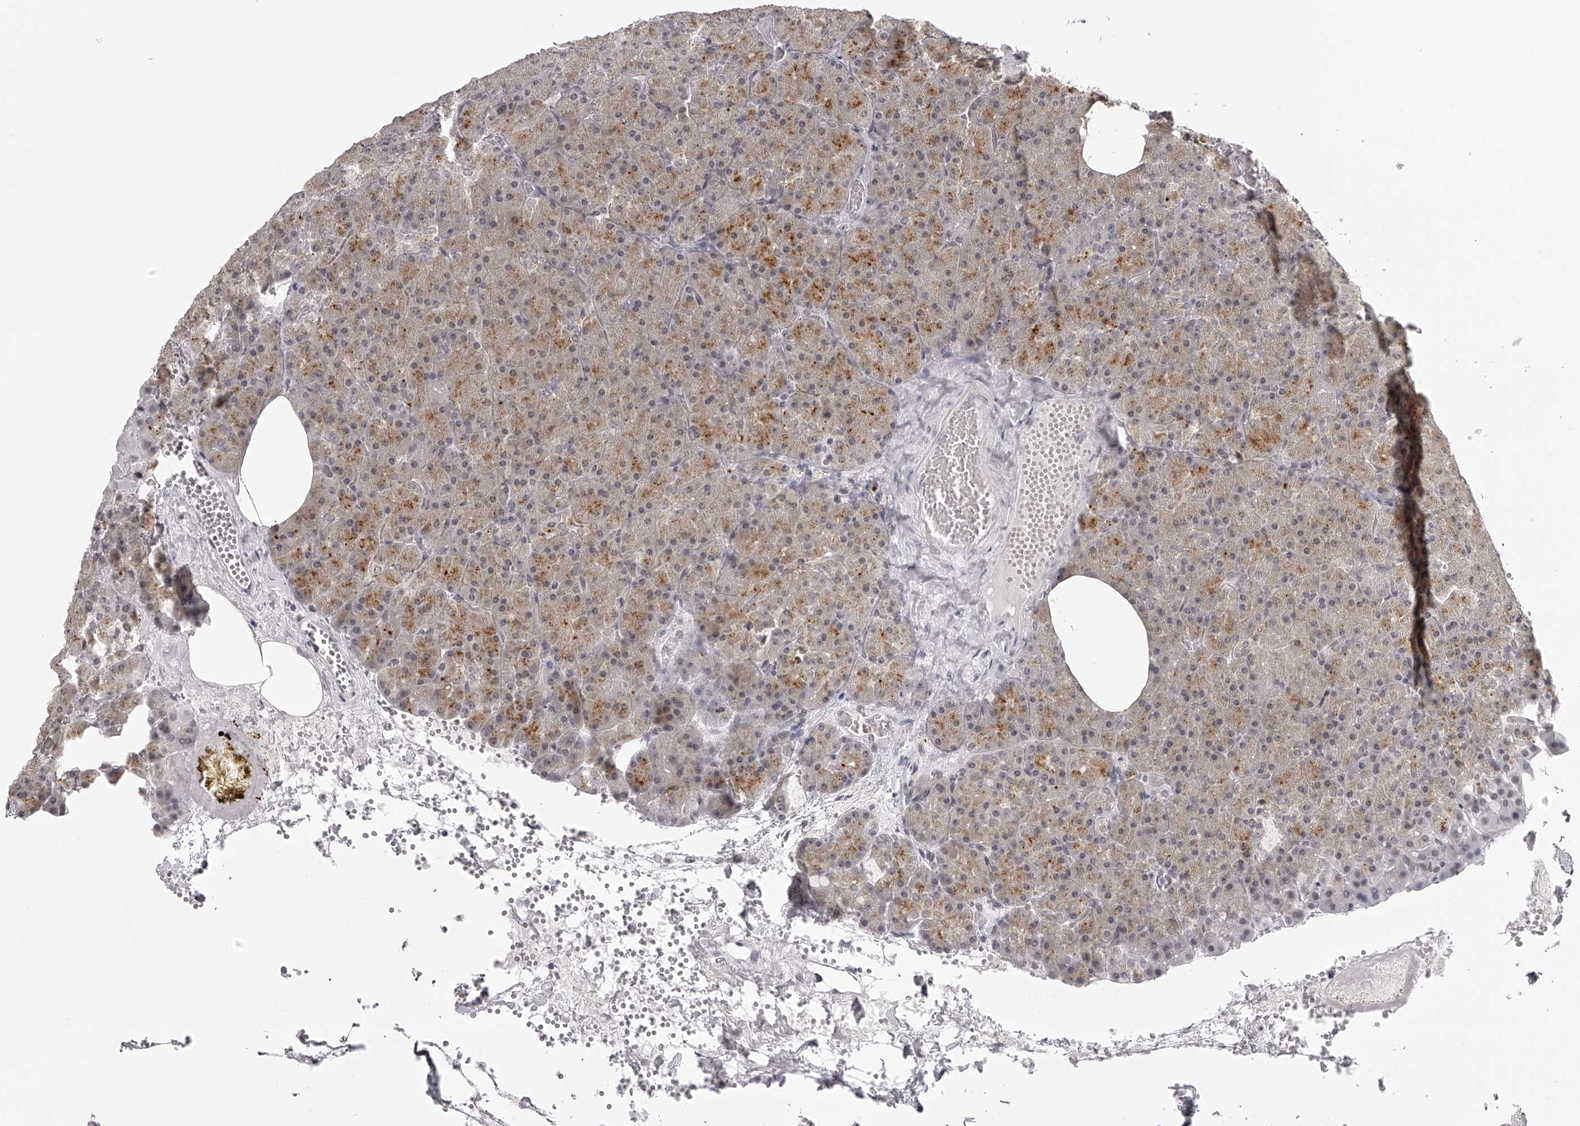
{"staining": {"intensity": "moderate", "quantity": "25%-75%", "location": "cytoplasmic/membranous"}, "tissue": "pancreas", "cell_type": "Exocrine glandular cells", "image_type": "normal", "snomed": [{"axis": "morphology", "description": "Normal tissue, NOS"}, {"axis": "morphology", "description": "Carcinoid, malignant, NOS"}, {"axis": "topography", "description": "Pancreas"}], "caption": "Protein staining demonstrates moderate cytoplasmic/membranous positivity in about 25%-75% of exocrine glandular cells in normal pancreas. (DAB = brown stain, brightfield microscopy at high magnification).", "gene": "RNF220", "patient": {"sex": "female", "age": 35}}